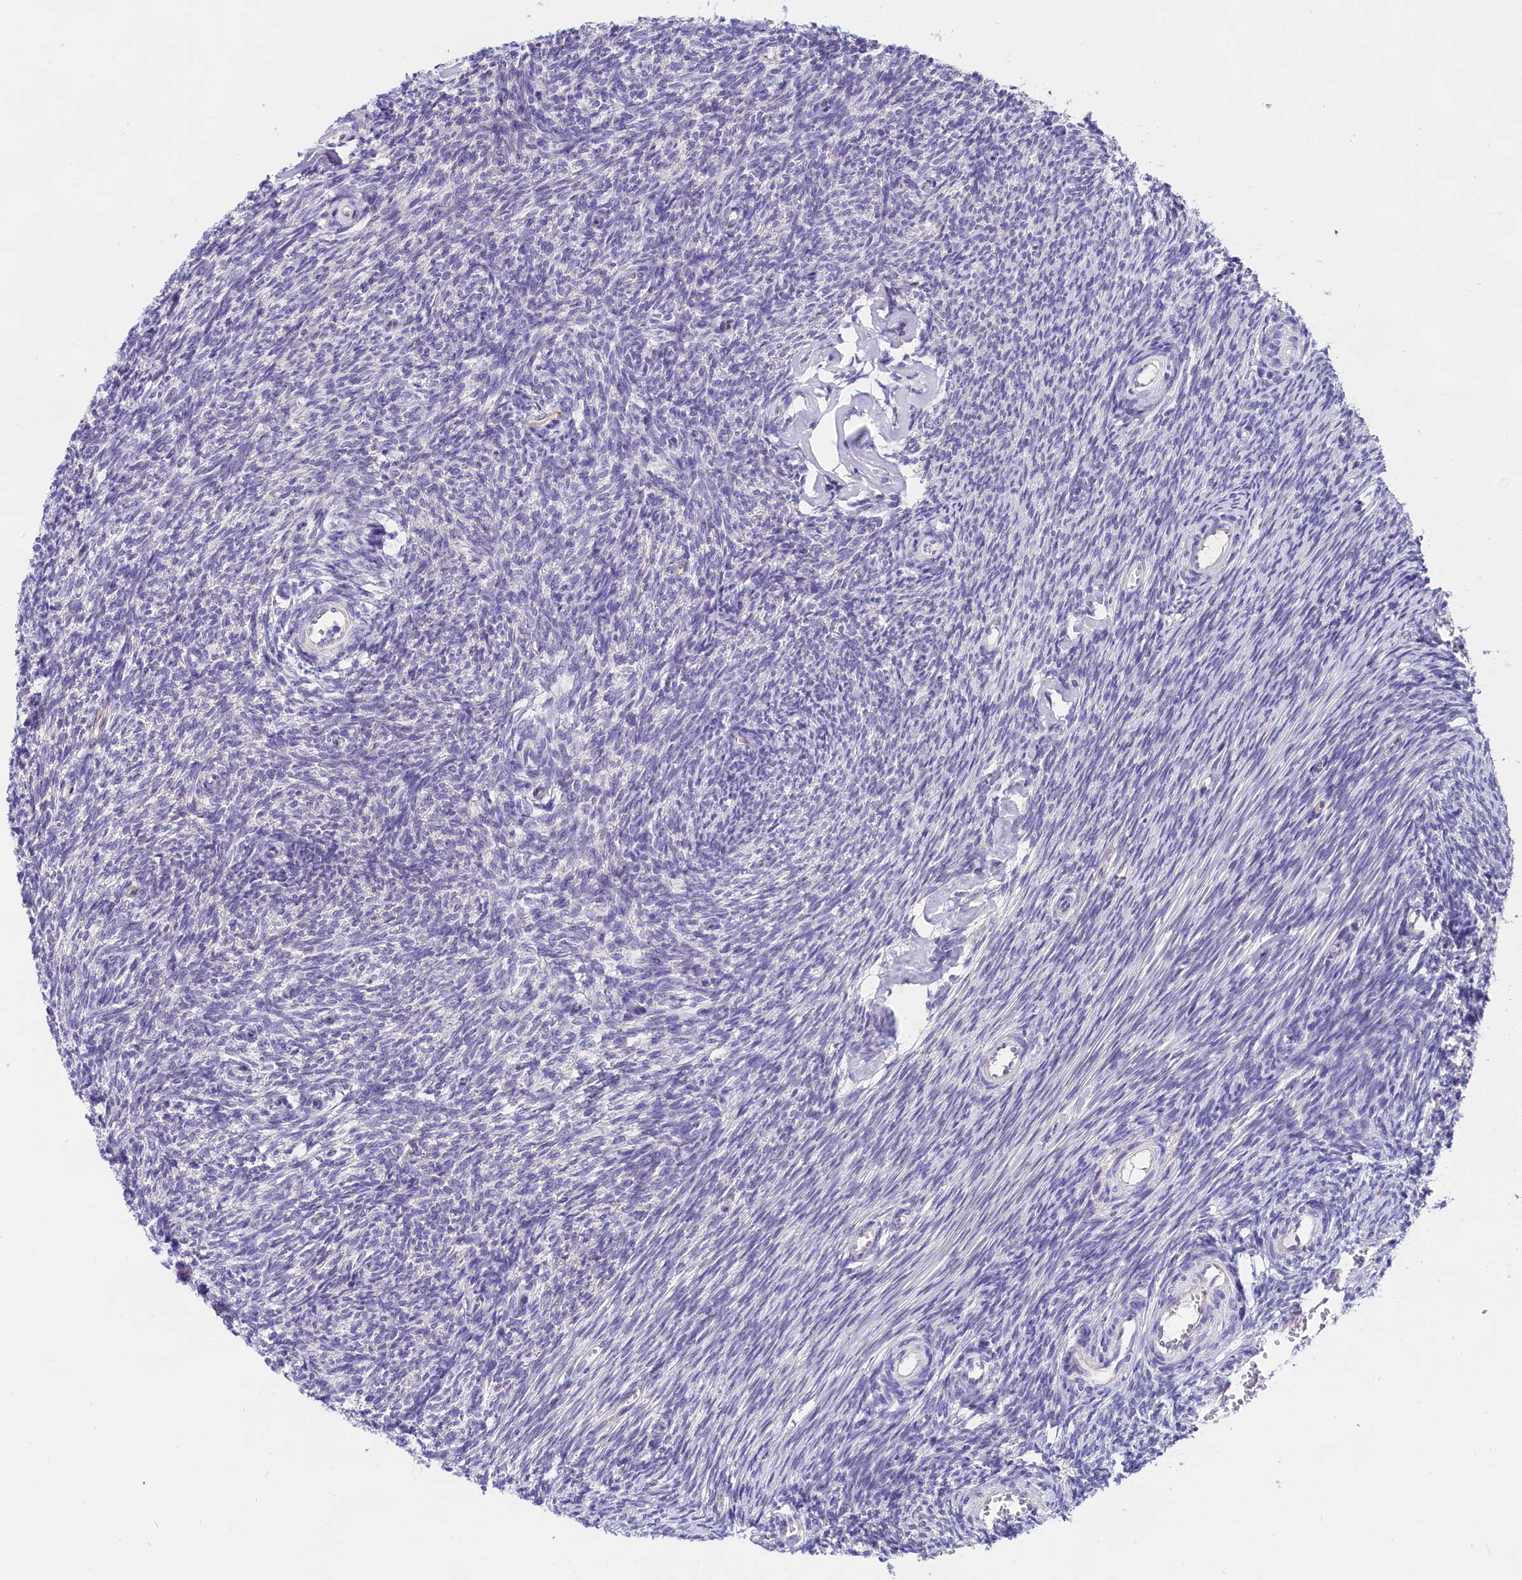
{"staining": {"intensity": "negative", "quantity": "none", "location": "none"}, "tissue": "ovary", "cell_type": "Ovarian stroma cells", "image_type": "normal", "snomed": [{"axis": "morphology", "description": "Normal tissue, NOS"}, {"axis": "topography", "description": "Ovary"}], "caption": "An immunohistochemistry photomicrograph of unremarkable ovary is shown. There is no staining in ovarian stroma cells of ovary.", "gene": "OAS3", "patient": {"sex": "female", "age": 44}}